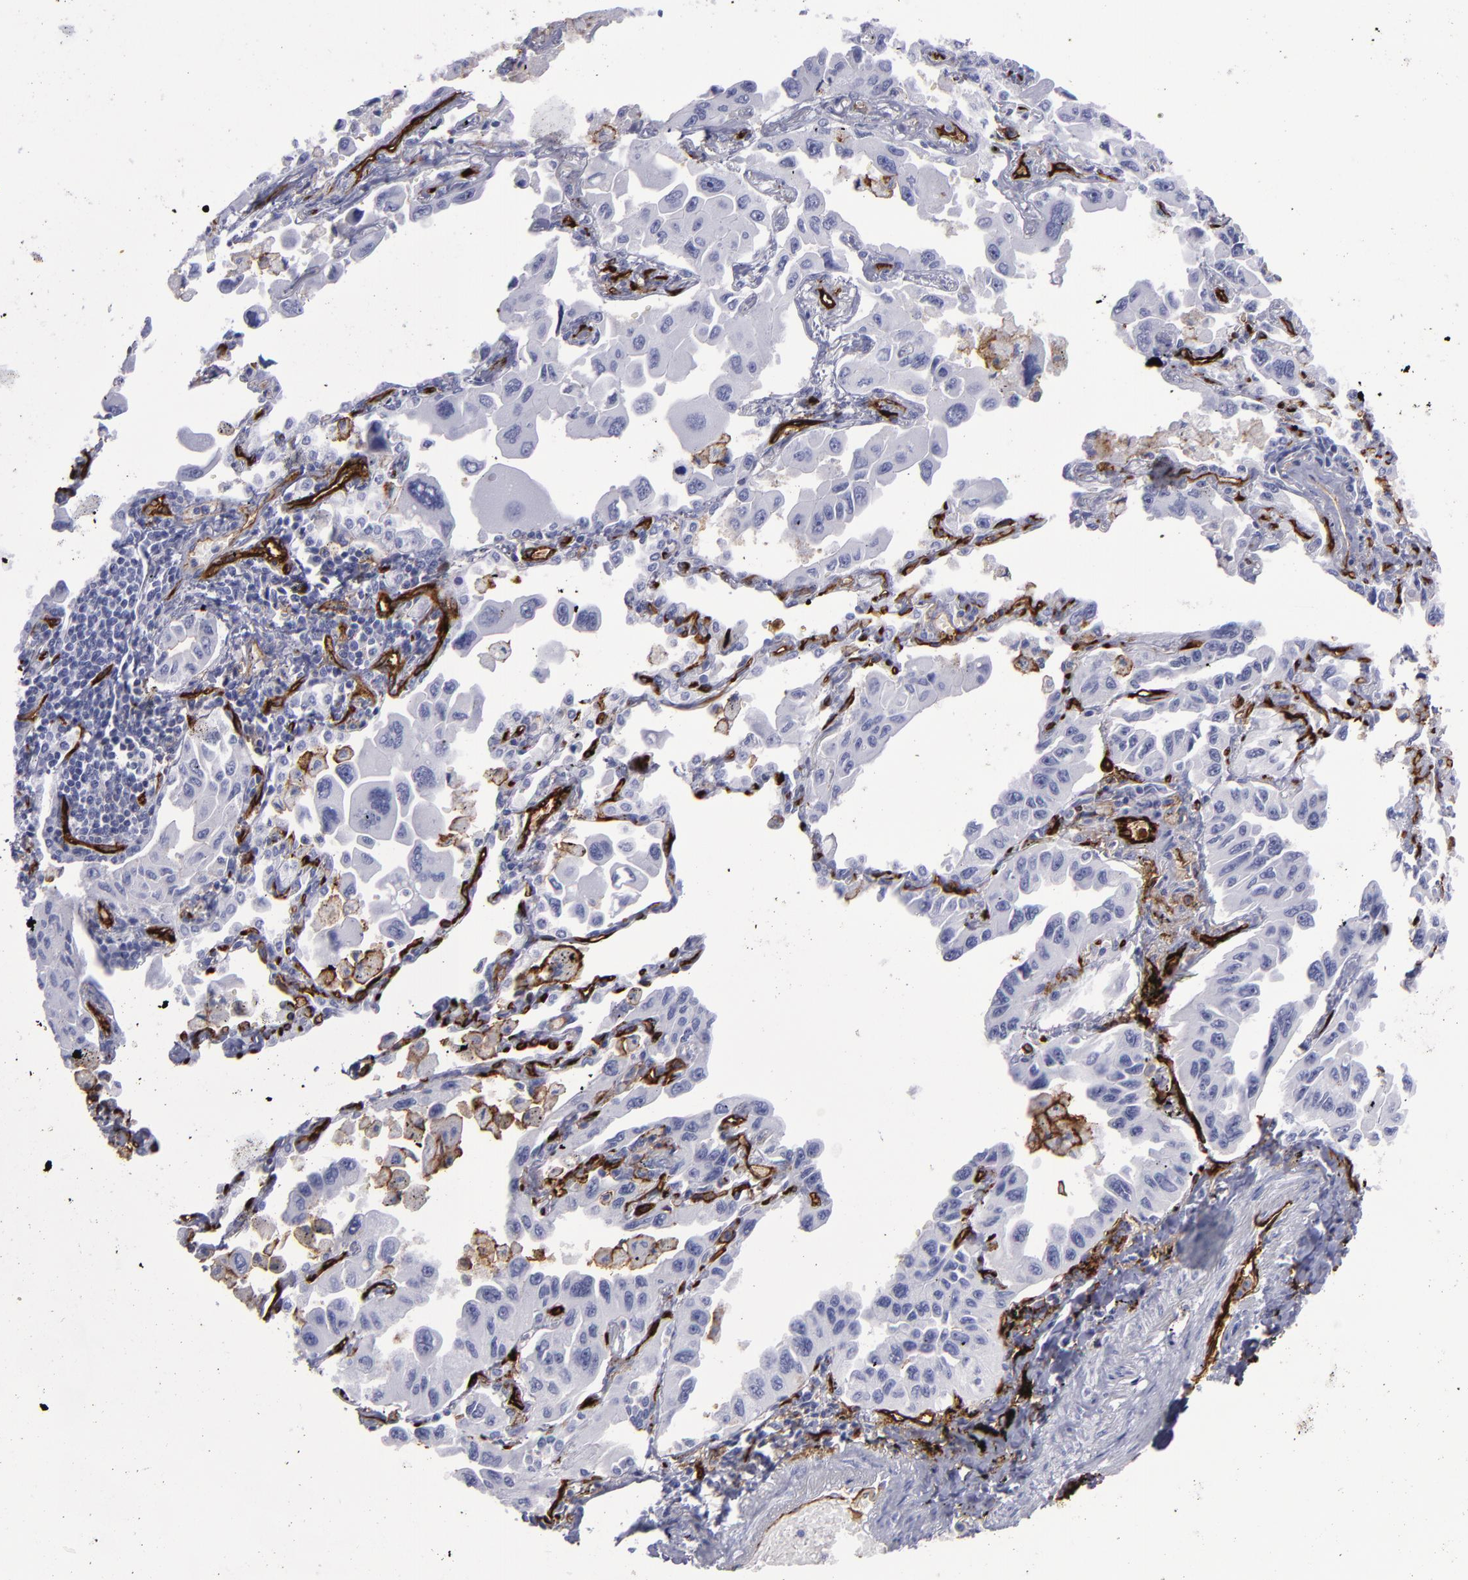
{"staining": {"intensity": "negative", "quantity": "none", "location": "none"}, "tissue": "lung cancer", "cell_type": "Tumor cells", "image_type": "cancer", "snomed": [{"axis": "morphology", "description": "Adenocarcinoma, NOS"}, {"axis": "topography", "description": "Lung"}], "caption": "This is an immunohistochemistry micrograph of human lung cancer. There is no expression in tumor cells.", "gene": "ACE", "patient": {"sex": "male", "age": 64}}